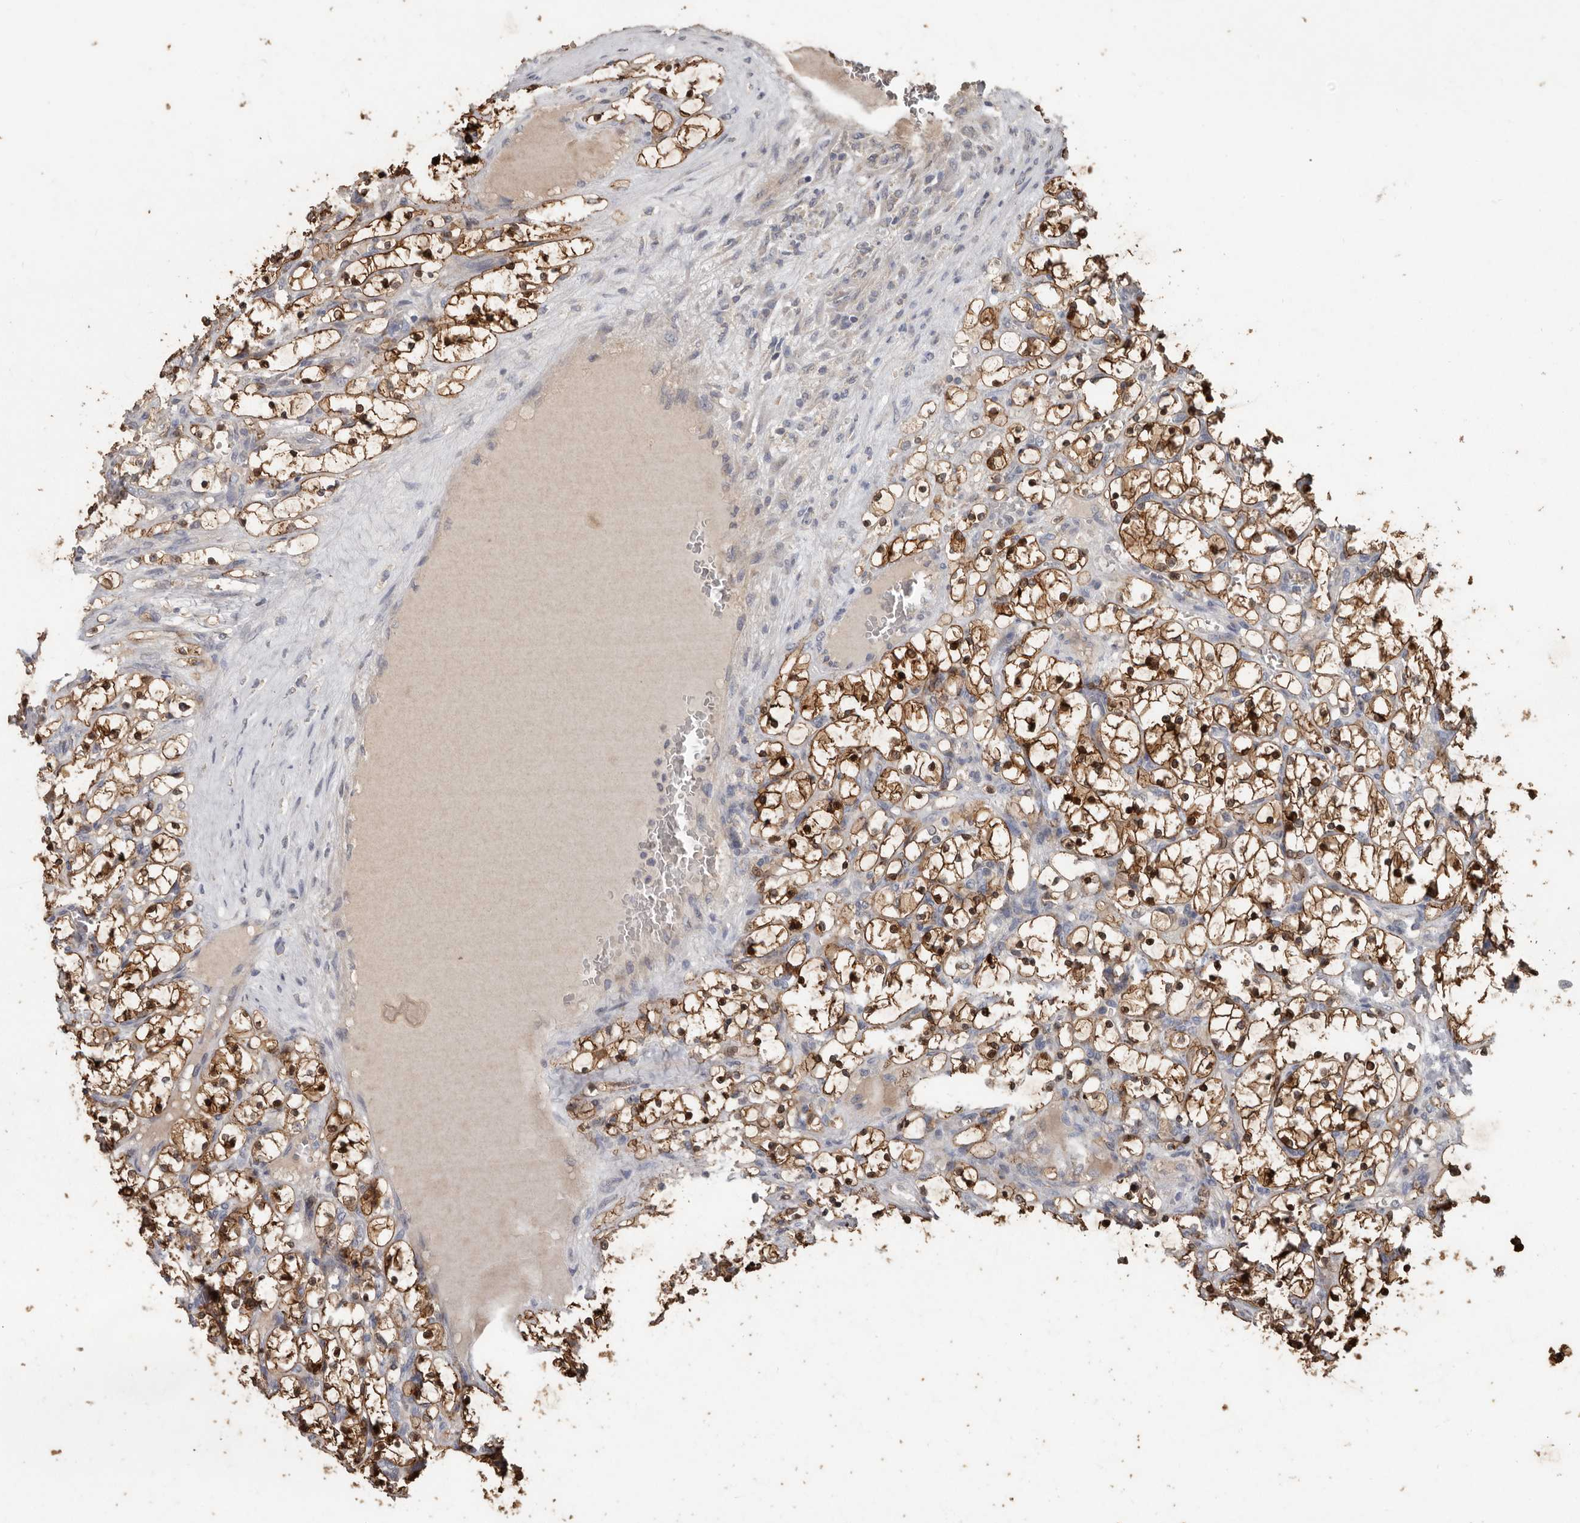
{"staining": {"intensity": "moderate", "quantity": ">75%", "location": "cytoplasmic/membranous,nuclear"}, "tissue": "renal cancer", "cell_type": "Tumor cells", "image_type": "cancer", "snomed": [{"axis": "morphology", "description": "Adenocarcinoma, NOS"}, {"axis": "topography", "description": "Kidney"}], "caption": "Renal cancer (adenocarcinoma) was stained to show a protein in brown. There is medium levels of moderate cytoplasmic/membranous and nuclear positivity in approximately >75% of tumor cells.", "gene": "KIF26B", "patient": {"sex": "female", "age": 69}}